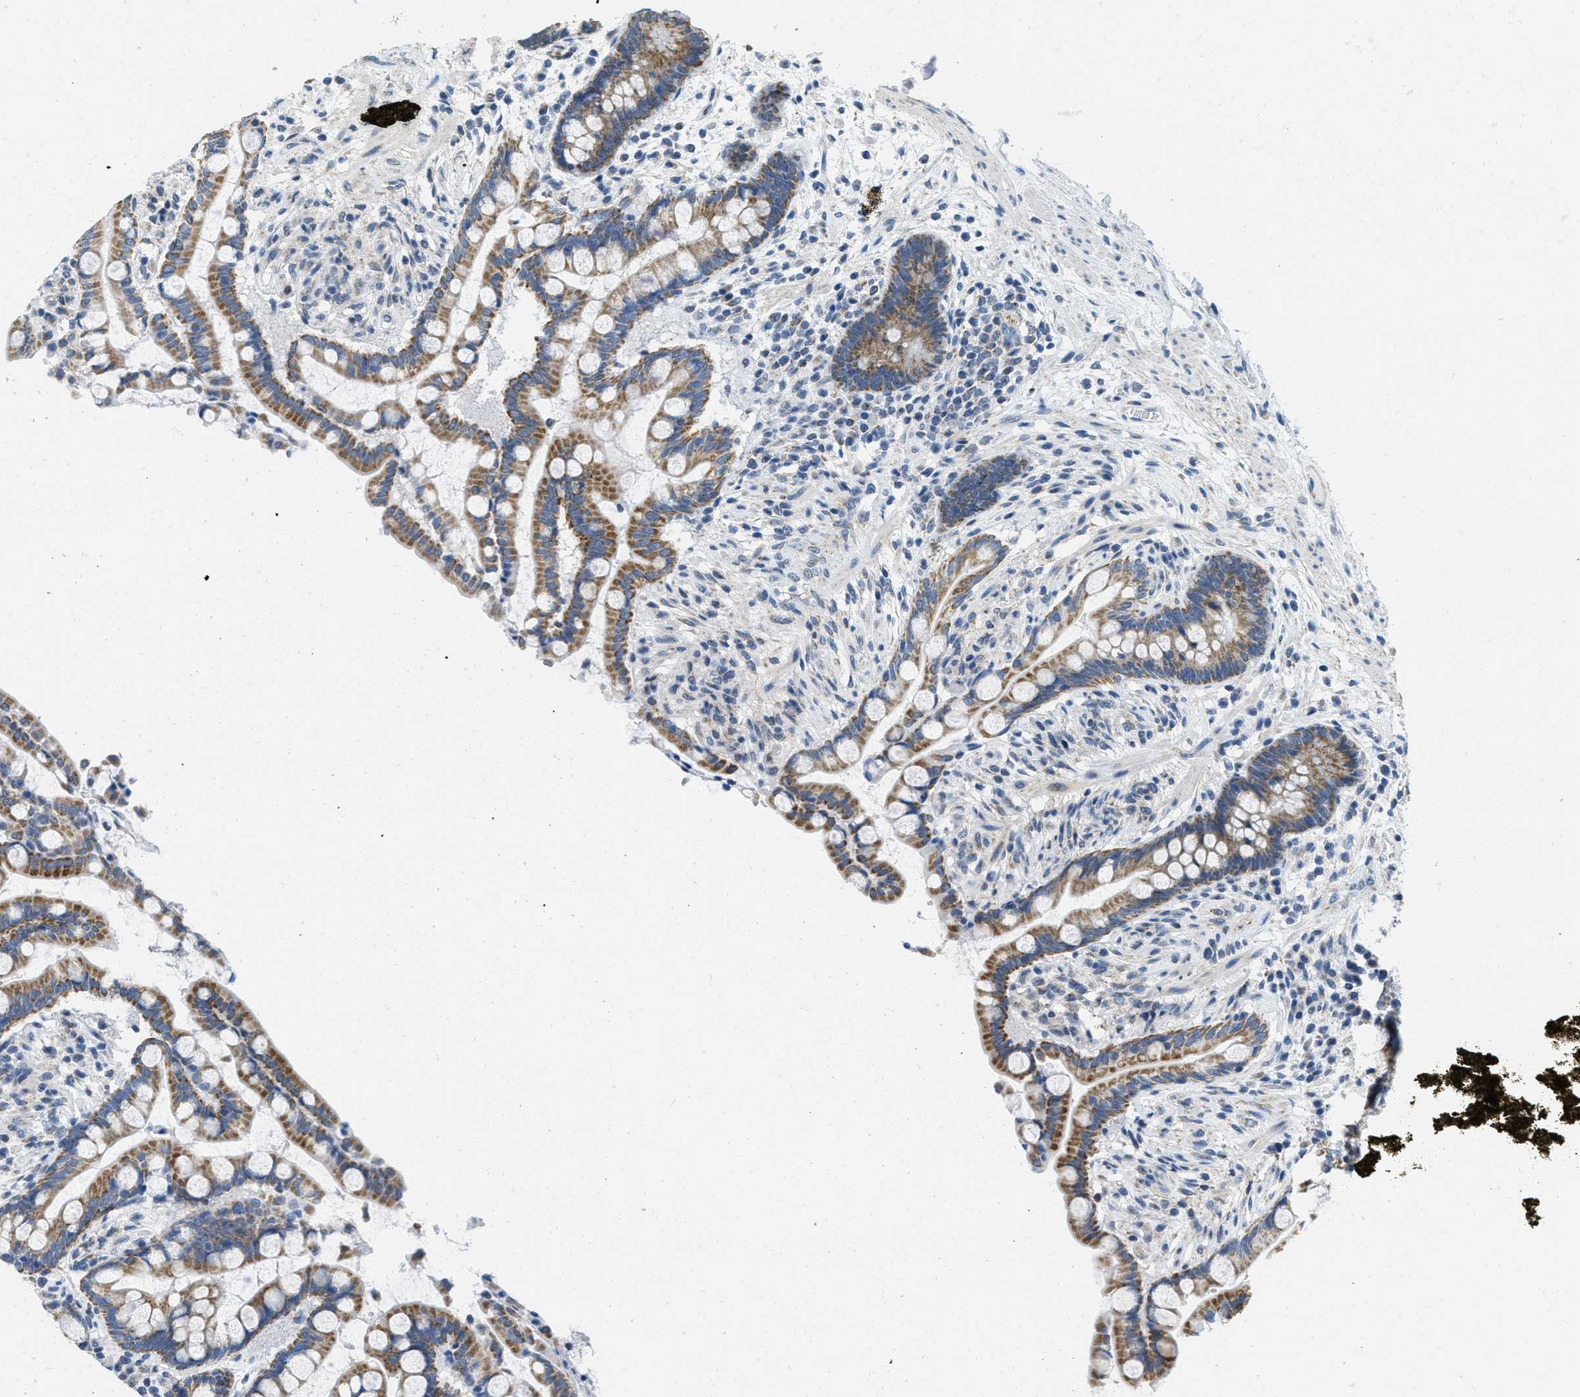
{"staining": {"intensity": "negative", "quantity": "none", "location": "none"}, "tissue": "colon", "cell_type": "Endothelial cells", "image_type": "normal", "snomed": [{"axis": "morphology", "description": "Normal tissue, NOS"}, {"axis": "topography", "description": "Colon"}], "caption": "Photomicrograph shows no significant protein positivity in endothelial cells of normal colon. The staining is performed using DAB brown chromogen with nuclei counter-stained in using hematoxylin.", "gene": "TOMM70", "patient": {"sex": "male", "age": 73}}